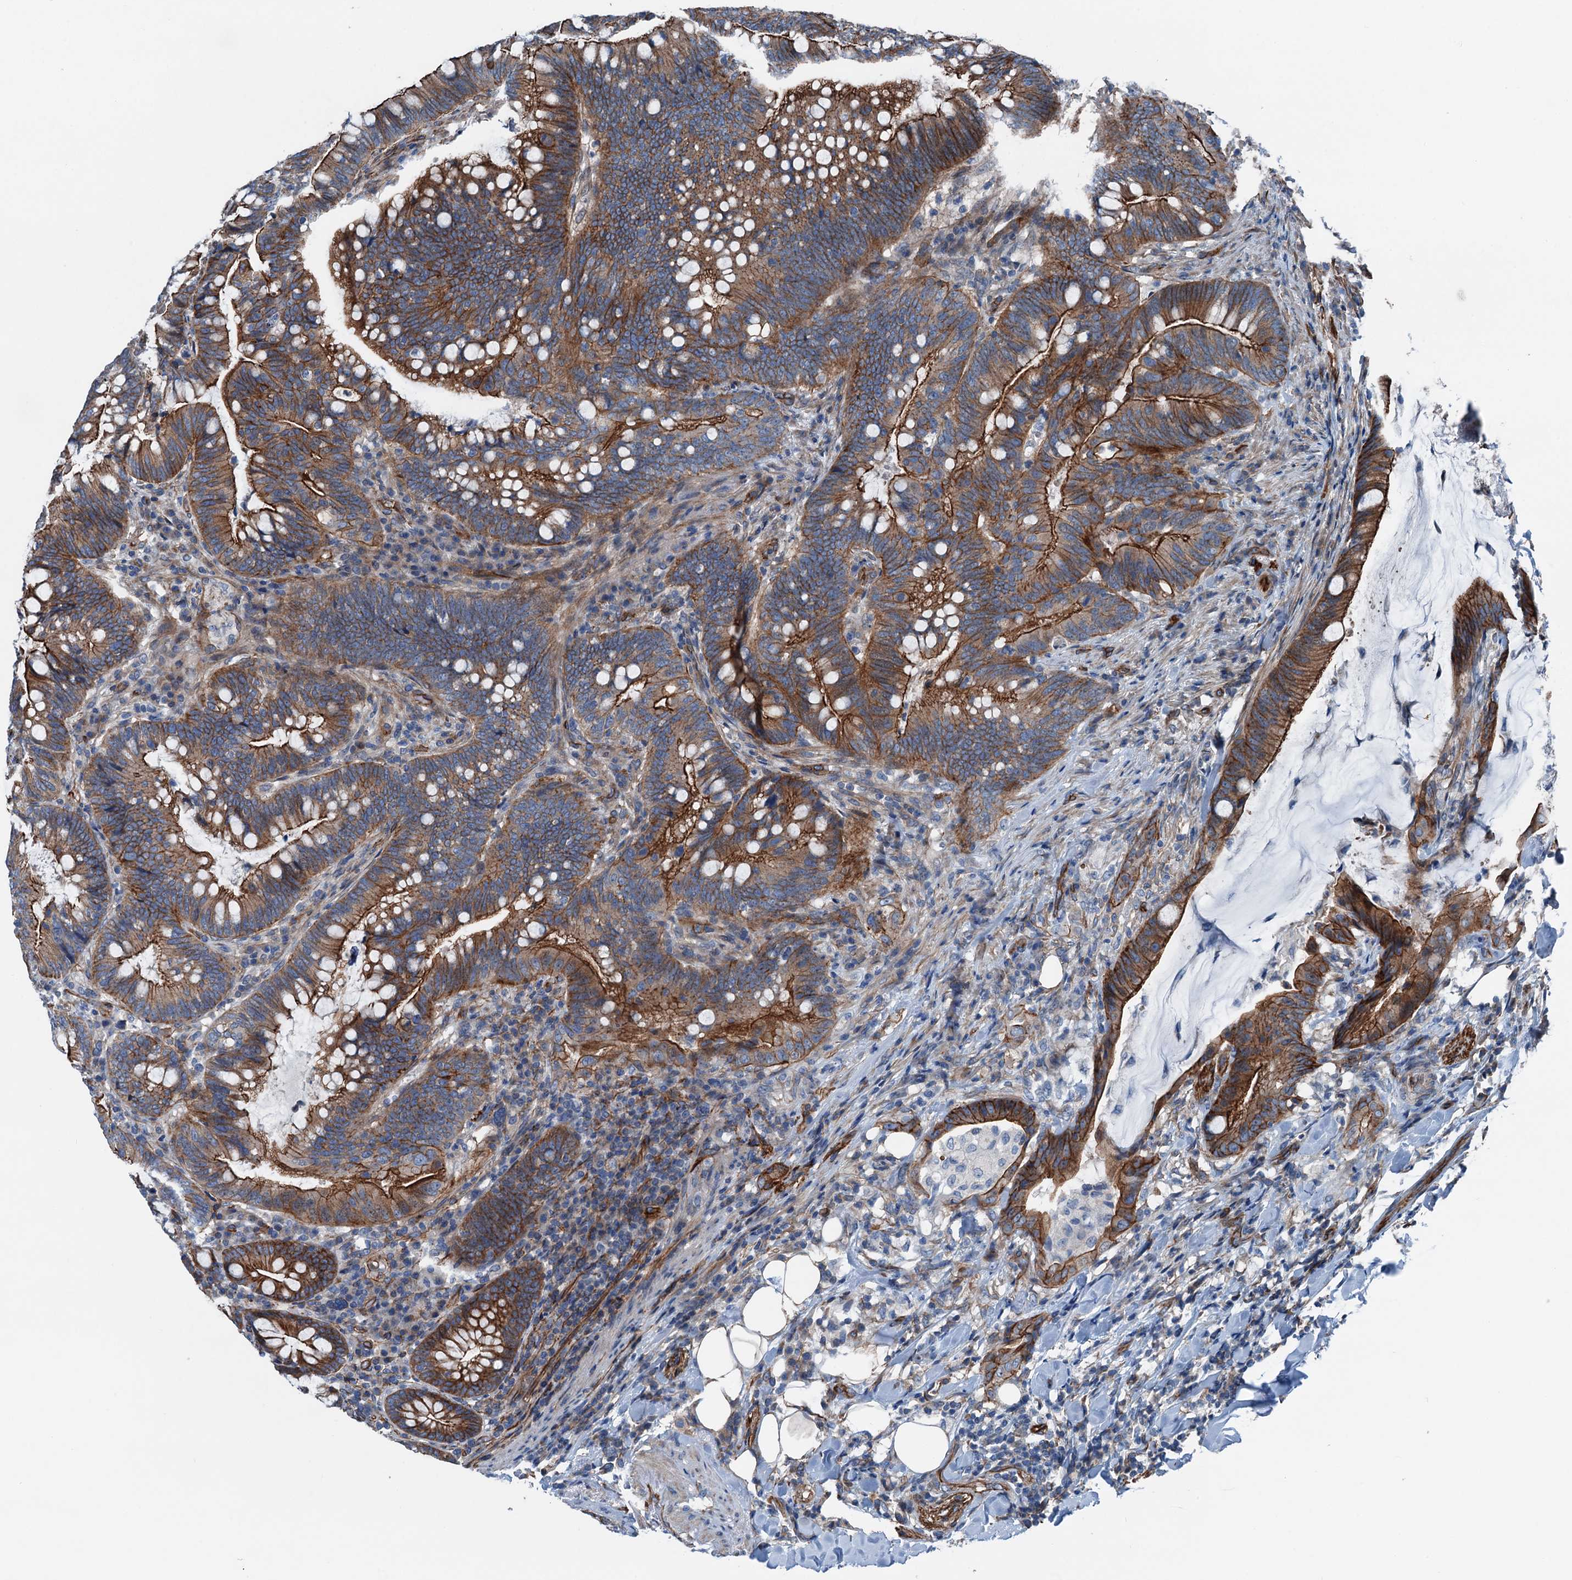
{"staining": {"intensity": "strong", "quantity": ">75%", "location": "cytoplasmic/membranous"}, "tissue": "colorectal cancer", "cell_type": "Tumor cells", "image_type": "cancer", "snomed": [{"axis": "morphology", "description": "Adenocarcinoma, NOS"}, {"axis": "topography", "description": "Colon"}], "caption": "A photomicrograph of colorectal adenocarcinoma stained for a protein demonstrates strong cytoplasmic/membranous brown staining in tumor cells. The staining was performed using DAB (3,3'-diaminobenzidine) to visualize the protein expression in brown, while the nuclei were stained in blue with hematoxylin (Magnification: 20x).", "gene": "NMRAL1", "patient": {"sex": "female", "age": 66}}